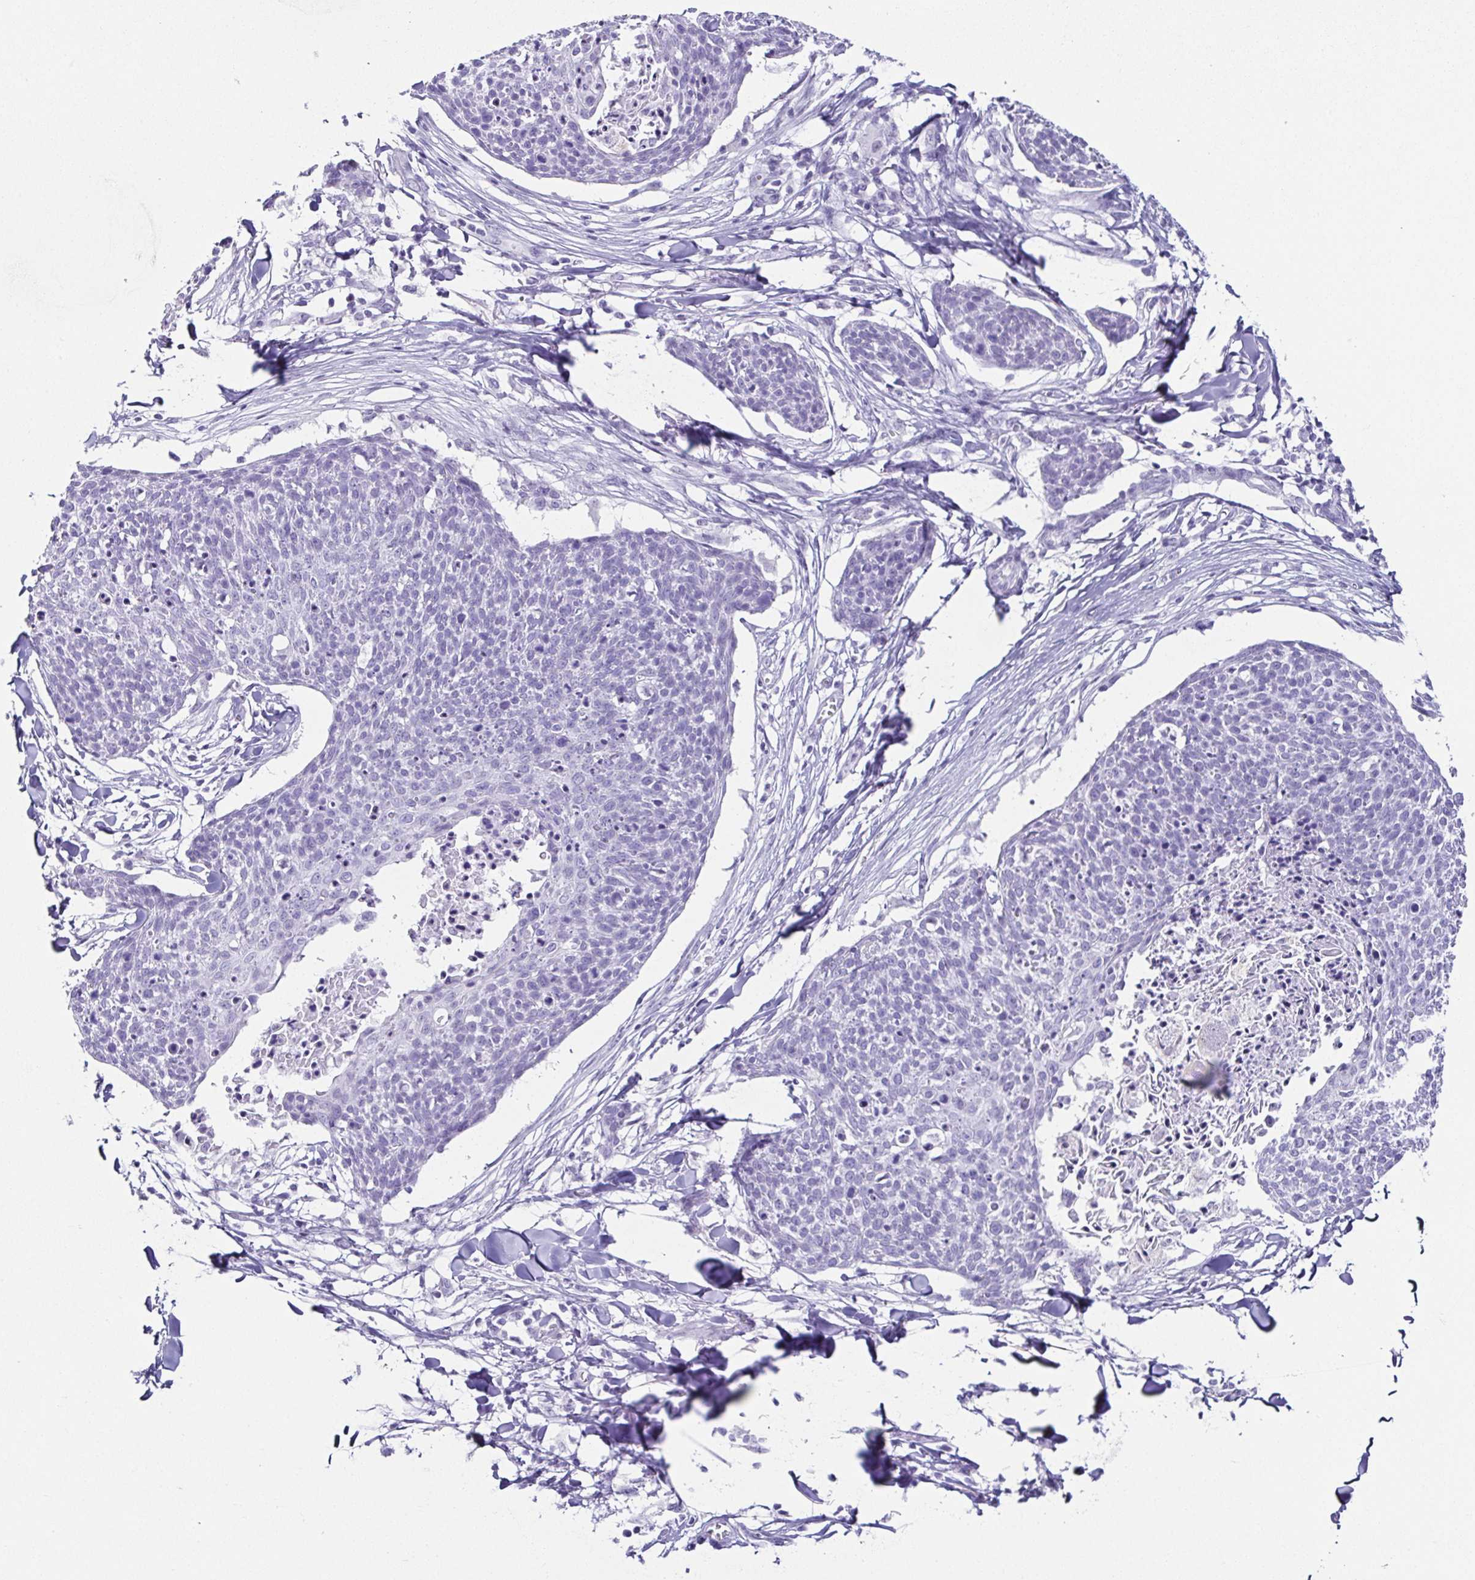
{"staining": {"intensity": "negative", "quantity": "none", "location": "none"}, "tissue": "skin cancer", "cell_type": "Tumor cells", "image_type": "cancer", "snomed": [{"axis": "morphology", "description": "Squamous cell carcinoma, NOS"}, {"axis": "topography", "description": "Skin"}, {"axis": "topography", "description": "Vulva"}], "caption": "Protein analysis of skin cancer (squamous cell carcinoma) displays no significant staining in tumor cells.", "gene": "ESX1", "patient": {"sex": "female", "age": 75}}